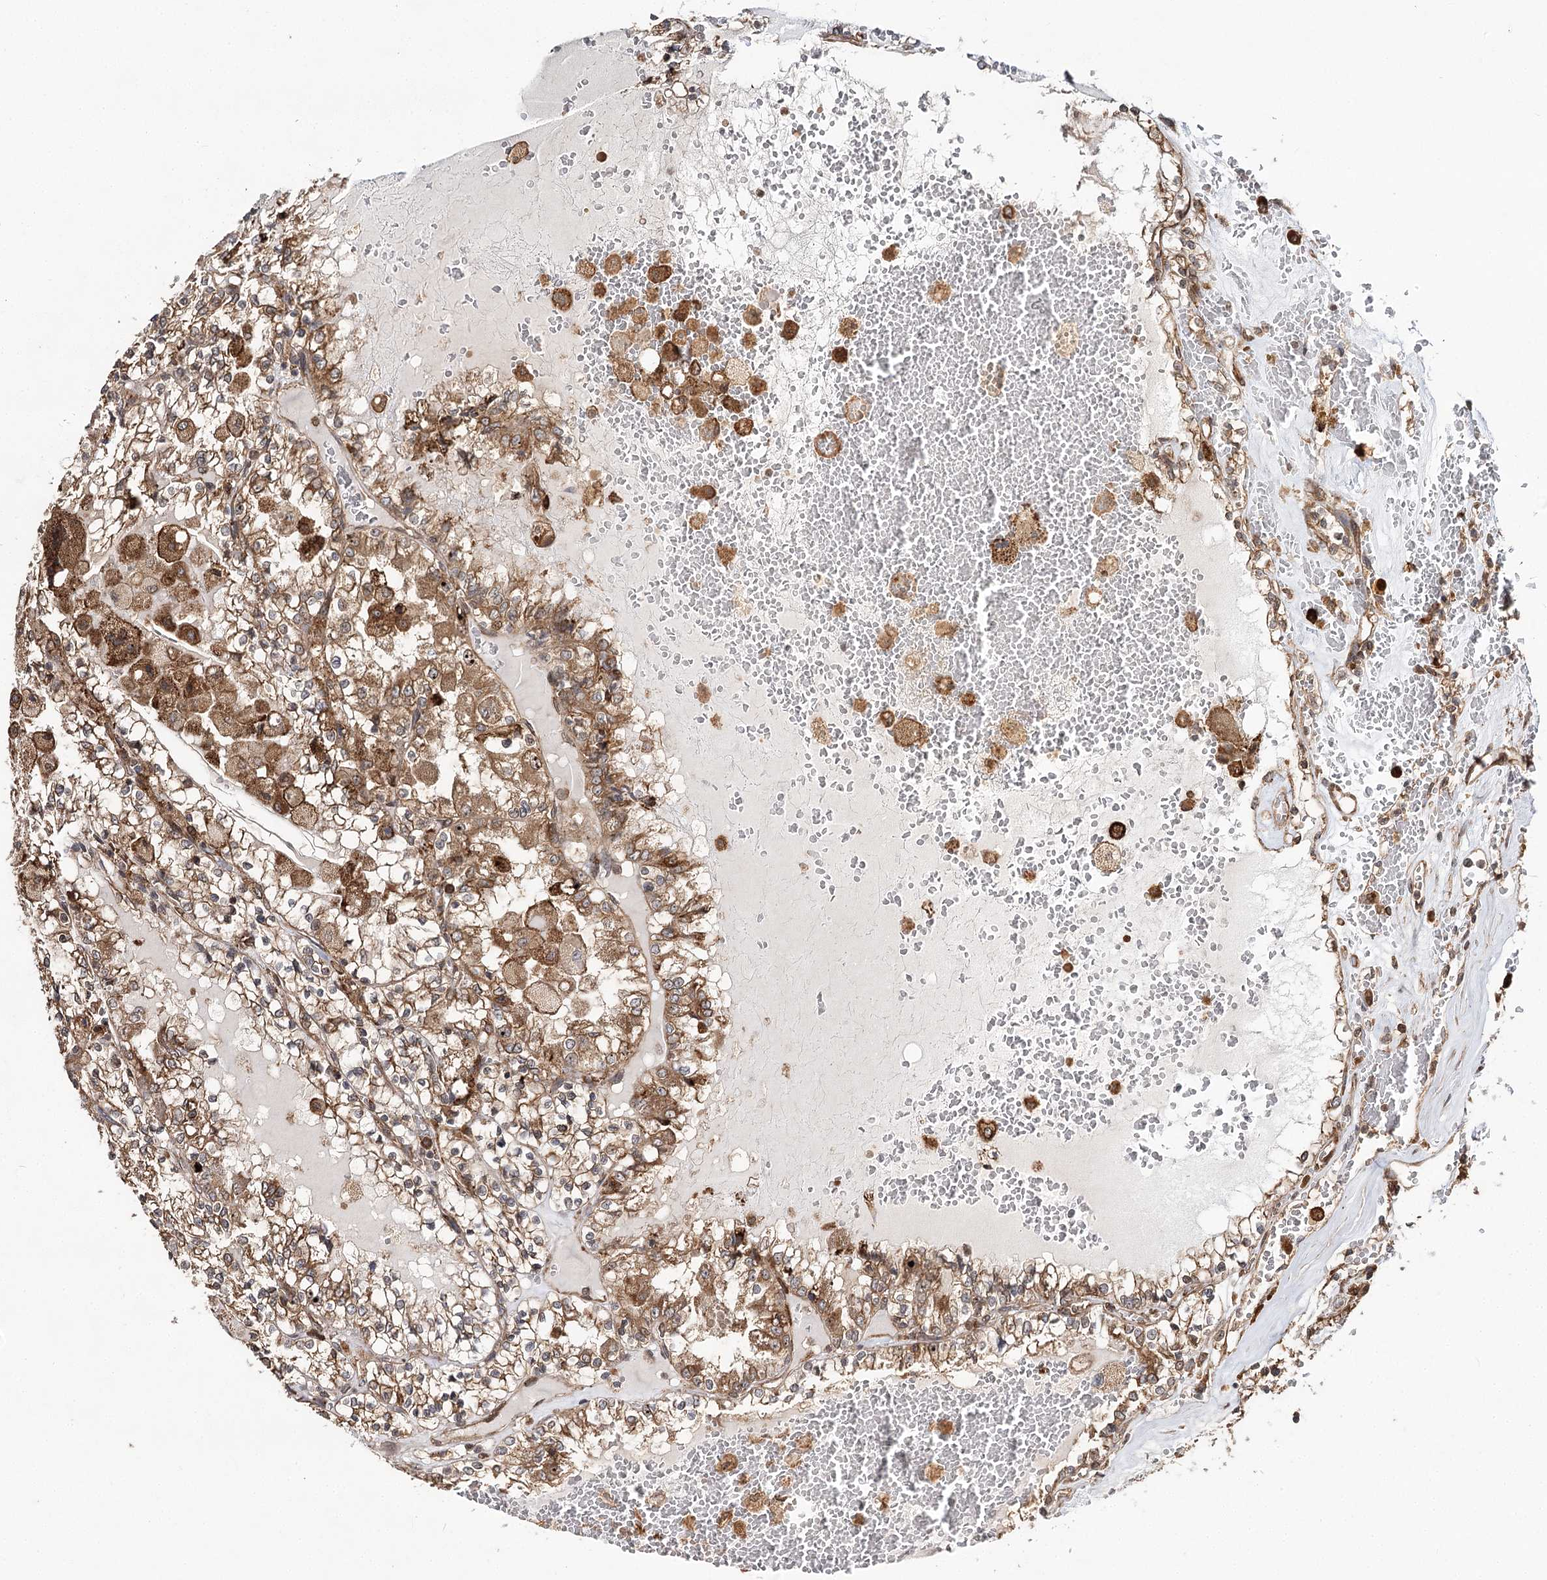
{"staining": {"intensity": "moderate", "quantity": ">75%", "location": "cytoplasmic/membranous"}, "tissue": "renal cancer", "cell_type": "Tumor cells", "image_type": "cancer", "snomed": [{"axis": "morphology", "description": "Adenocarcinoma, NOS"}, {"axis": "topography", "description": "Kidney"}], "caption": "Adenocarcinoma (renal) stained with IHC reveals moderate cytoplasmic/membranous expression in about >75% of tumor cells. (Brightfield microscopy of DAB IHC at high magnification).", "gene": "DNAJB14", "patient": {"sex": "female", "age": 56}}